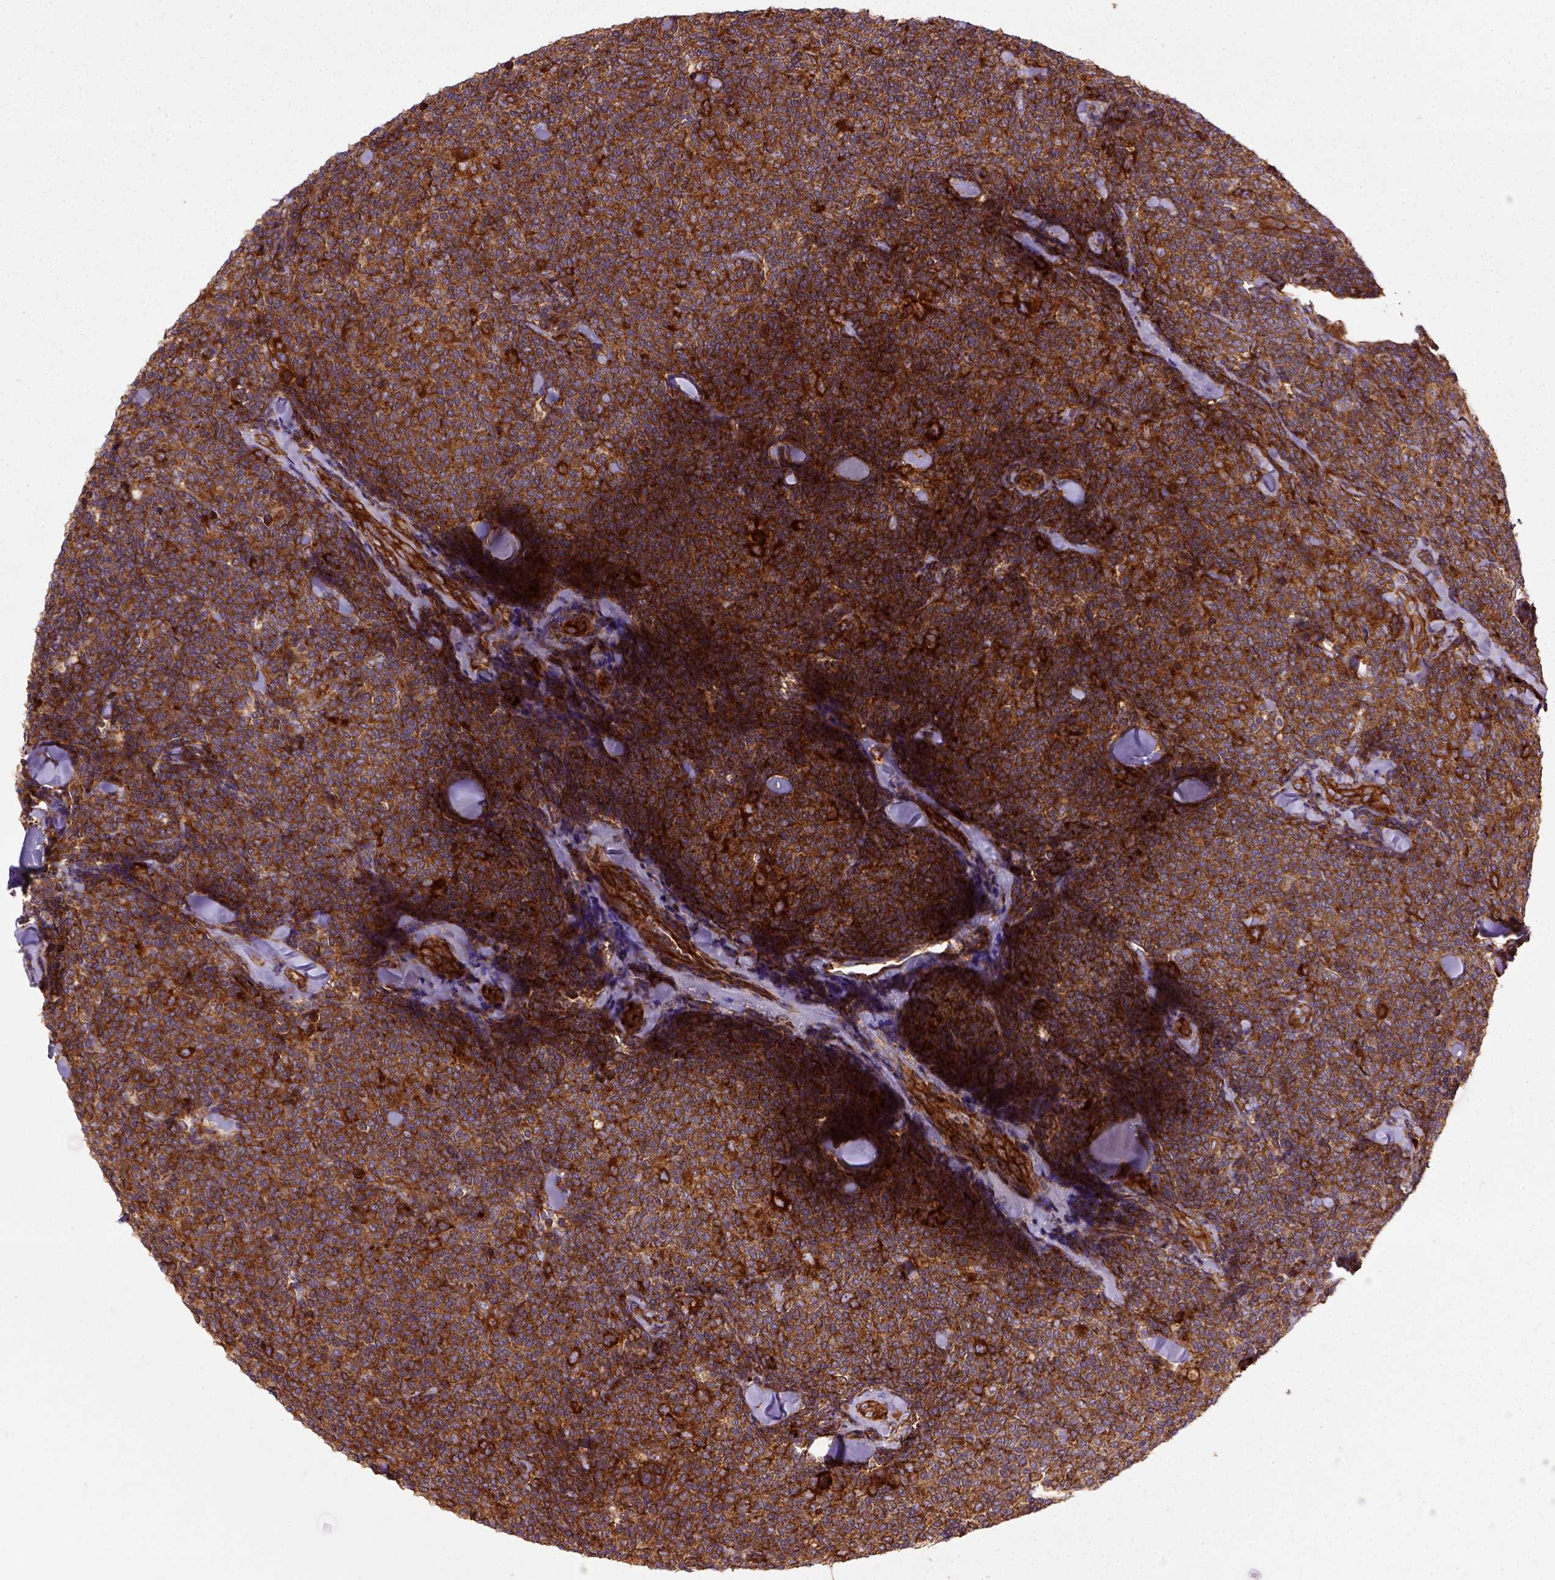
{"staining": {"intensity": "strong", "quantity": ">75%", "location": "cytoplasmic/membranous"}, "tissue": "lymphoma", "cell_type": "Tumor cells", "image_type": "cancer", "snomed": [{"axis": "morphology", "description": "Malignant lymphoma, non-Hodgkin's type, Low grade"}, {"axis": "topography", "description": "Lymph node"}], "caption": "About >75% of tumor cells in human malignant lymphoma, non-Hodgkin's type (low-grade) demonstrate strong cytoplasmic/membranous protein positivity as visualized by brown immunohistochemical staining.", "gene": "CAPRIN1", "patient": {"sex": "female", "age": 56}}